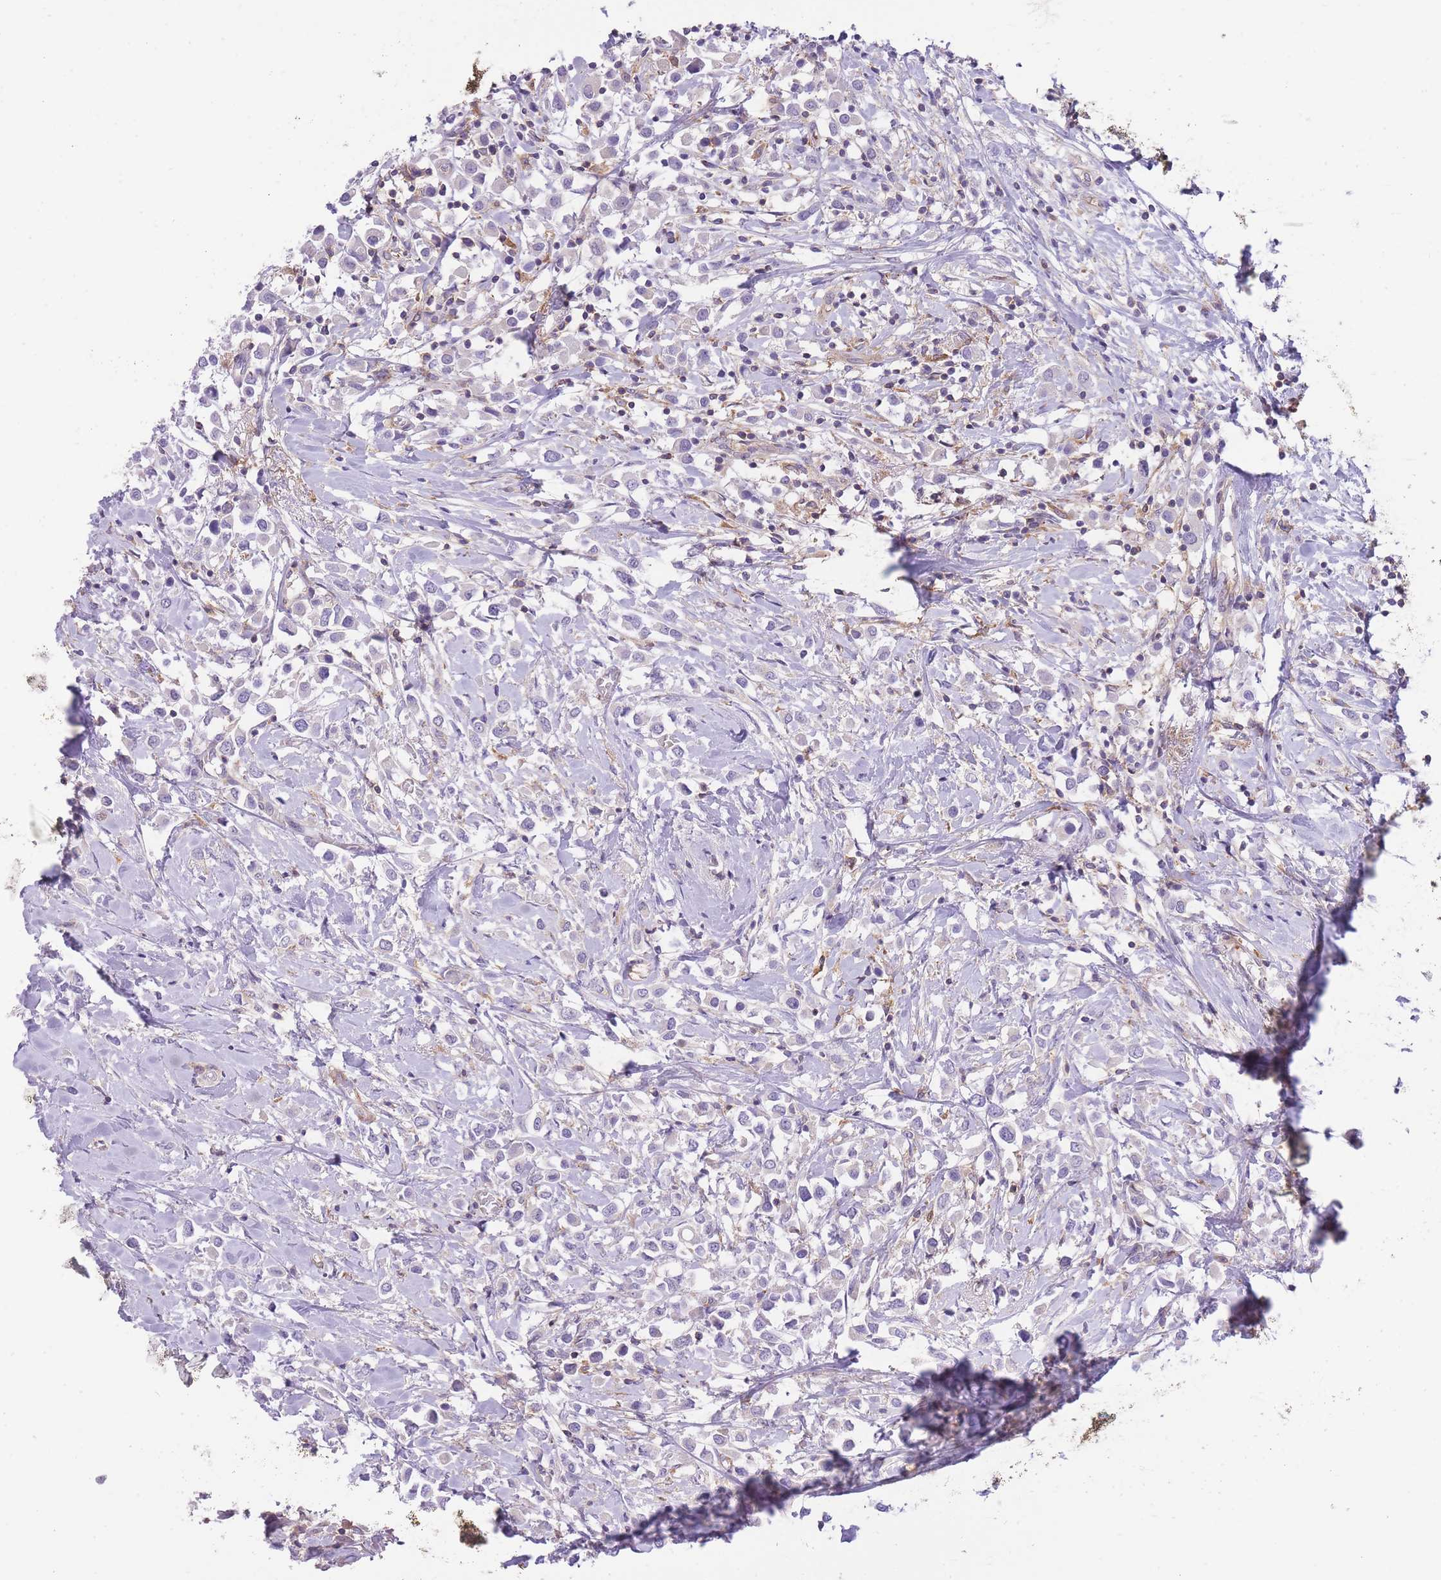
{"staining": {"intensity": "negative", "quantity": "none", "location": "none"}, "tissue": "breast cancer", "cell_type": "Tumor cells", "image_type": "cancer", "snomed": [{"axis": "morphology", "description": "Duct carcinoma"}, {"axis": "topography", "description": "Breast"}], "caption": "A photomicrograph of breast cancer (invasive ductal carcinoma) stained for a protein exhibits no brown staining in tumor cells.", "gene": "PRKAR1A", "patient": {"sex": "female", "age": 61}}